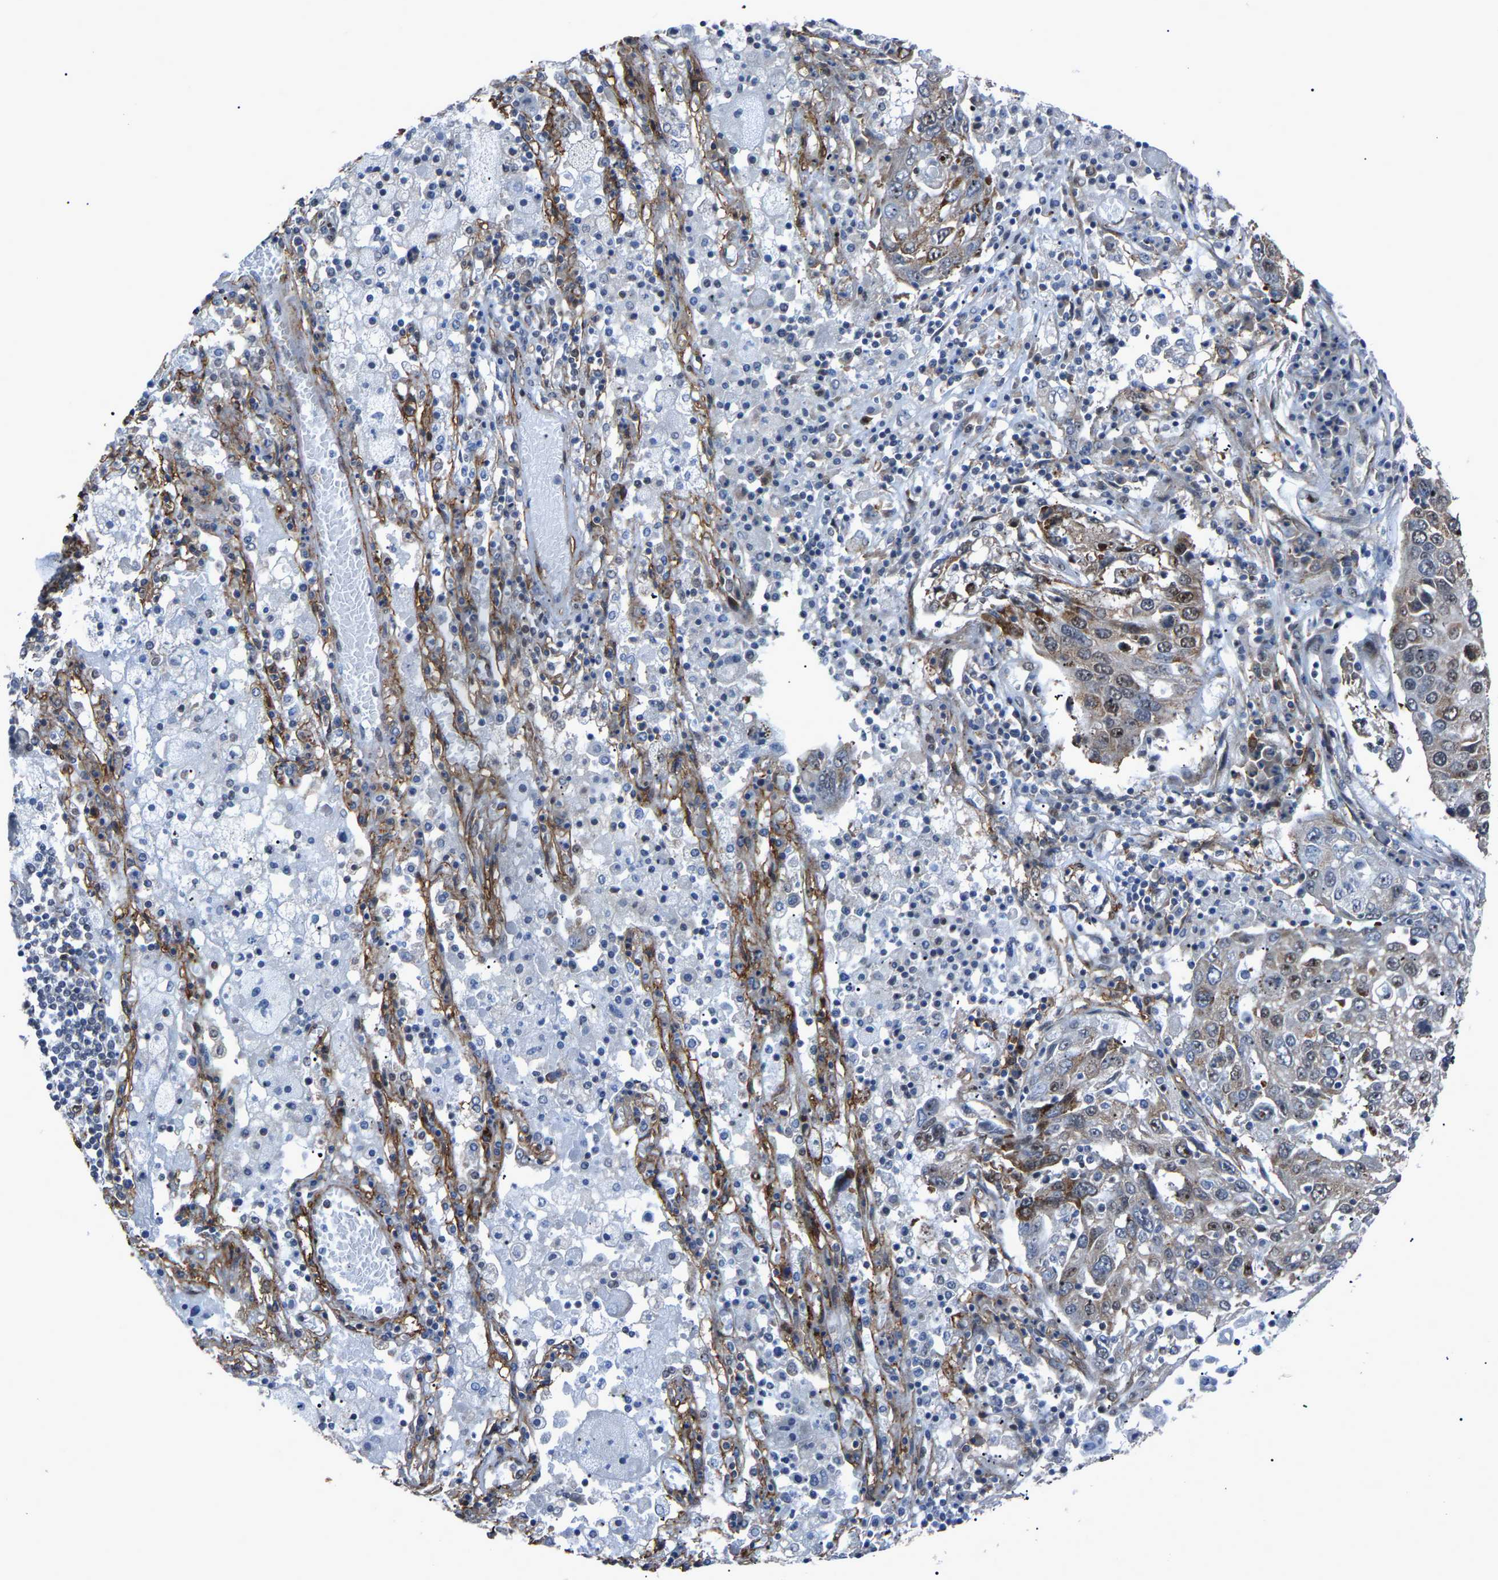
{"staining": {"intensity": "moderate", "quantity": "25%-75%", "location": "cytoplasmic/membranous,nuclear"}, "tissue": "lung cancer", "cell_type": "Tumor cells", "image_type": "cancer", "snomed": [{"axis": "morphology", "description": "Squamous cell carcinoma, NOS"}, {"axis": "topography", "description": "Lung"}], "caption": "Lung cancer tissue shows moderate cytoplasmic/membranous and nuclear expression in about 25%-75% of tumor cells", "gene": "DDX5", "patient": {"sex": "male", "age": 65}}